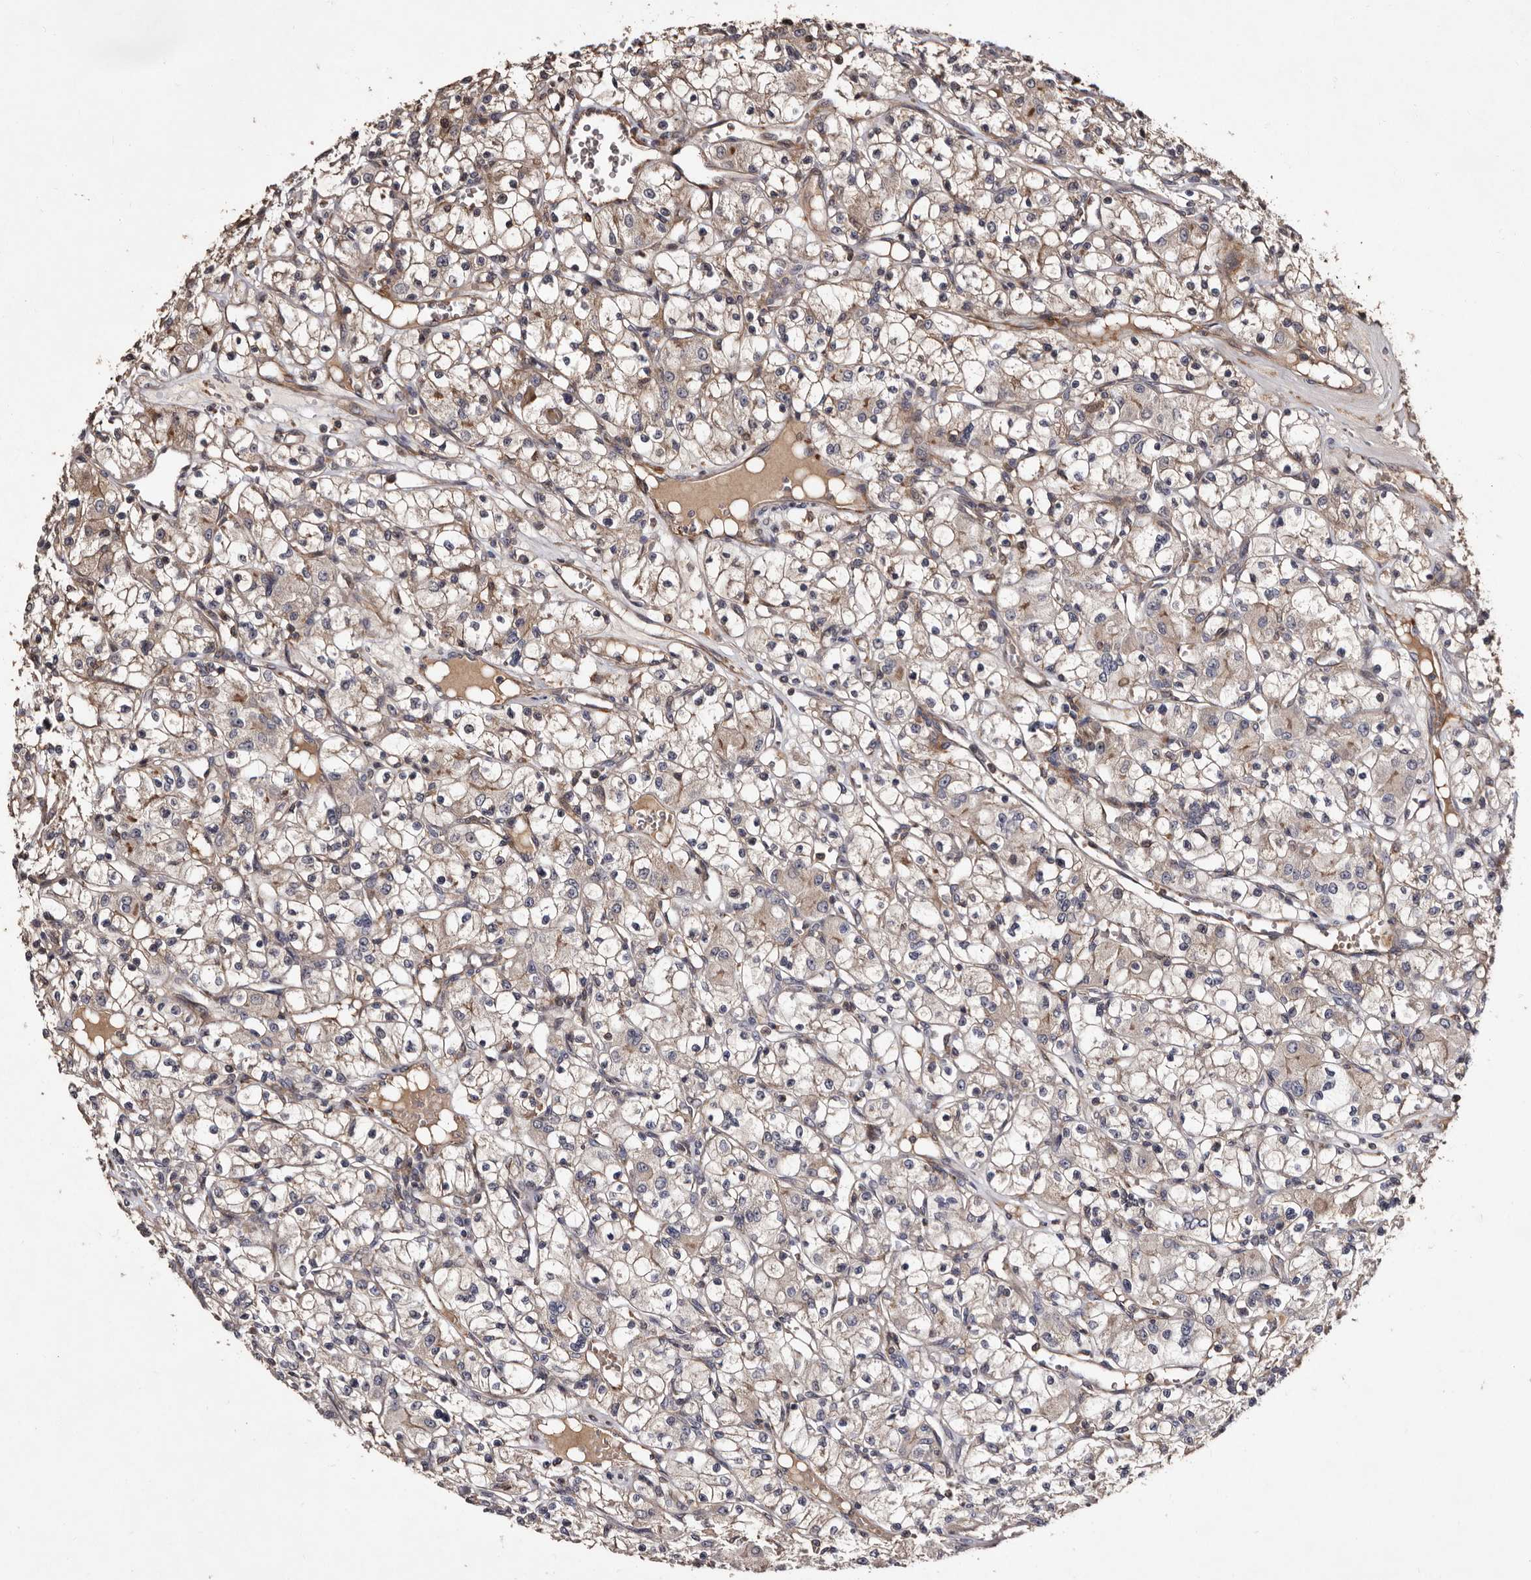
{"staining": {"intensity": "weak", "quantity": "<25%", "location": "cytoplasmic/membranous"}, "tissue": "renal cancer", "cell_type": "Tumor cells", "image_type": "cancer", "snomed": [{"axis": "morphology", "description": "Adenocarcinoma, NOS"}, {"axis": "topography", "description": "Kidney"}], "caption": "This image is of renal cancer (adenocarcinoma) stained with immunohistochemistry to label a protein in brown with the nuclei are counter-stained blue. There is no staining in tumor cells.", "gene": "PRKD3", "patient": {"sex": "female", "age": 59}}